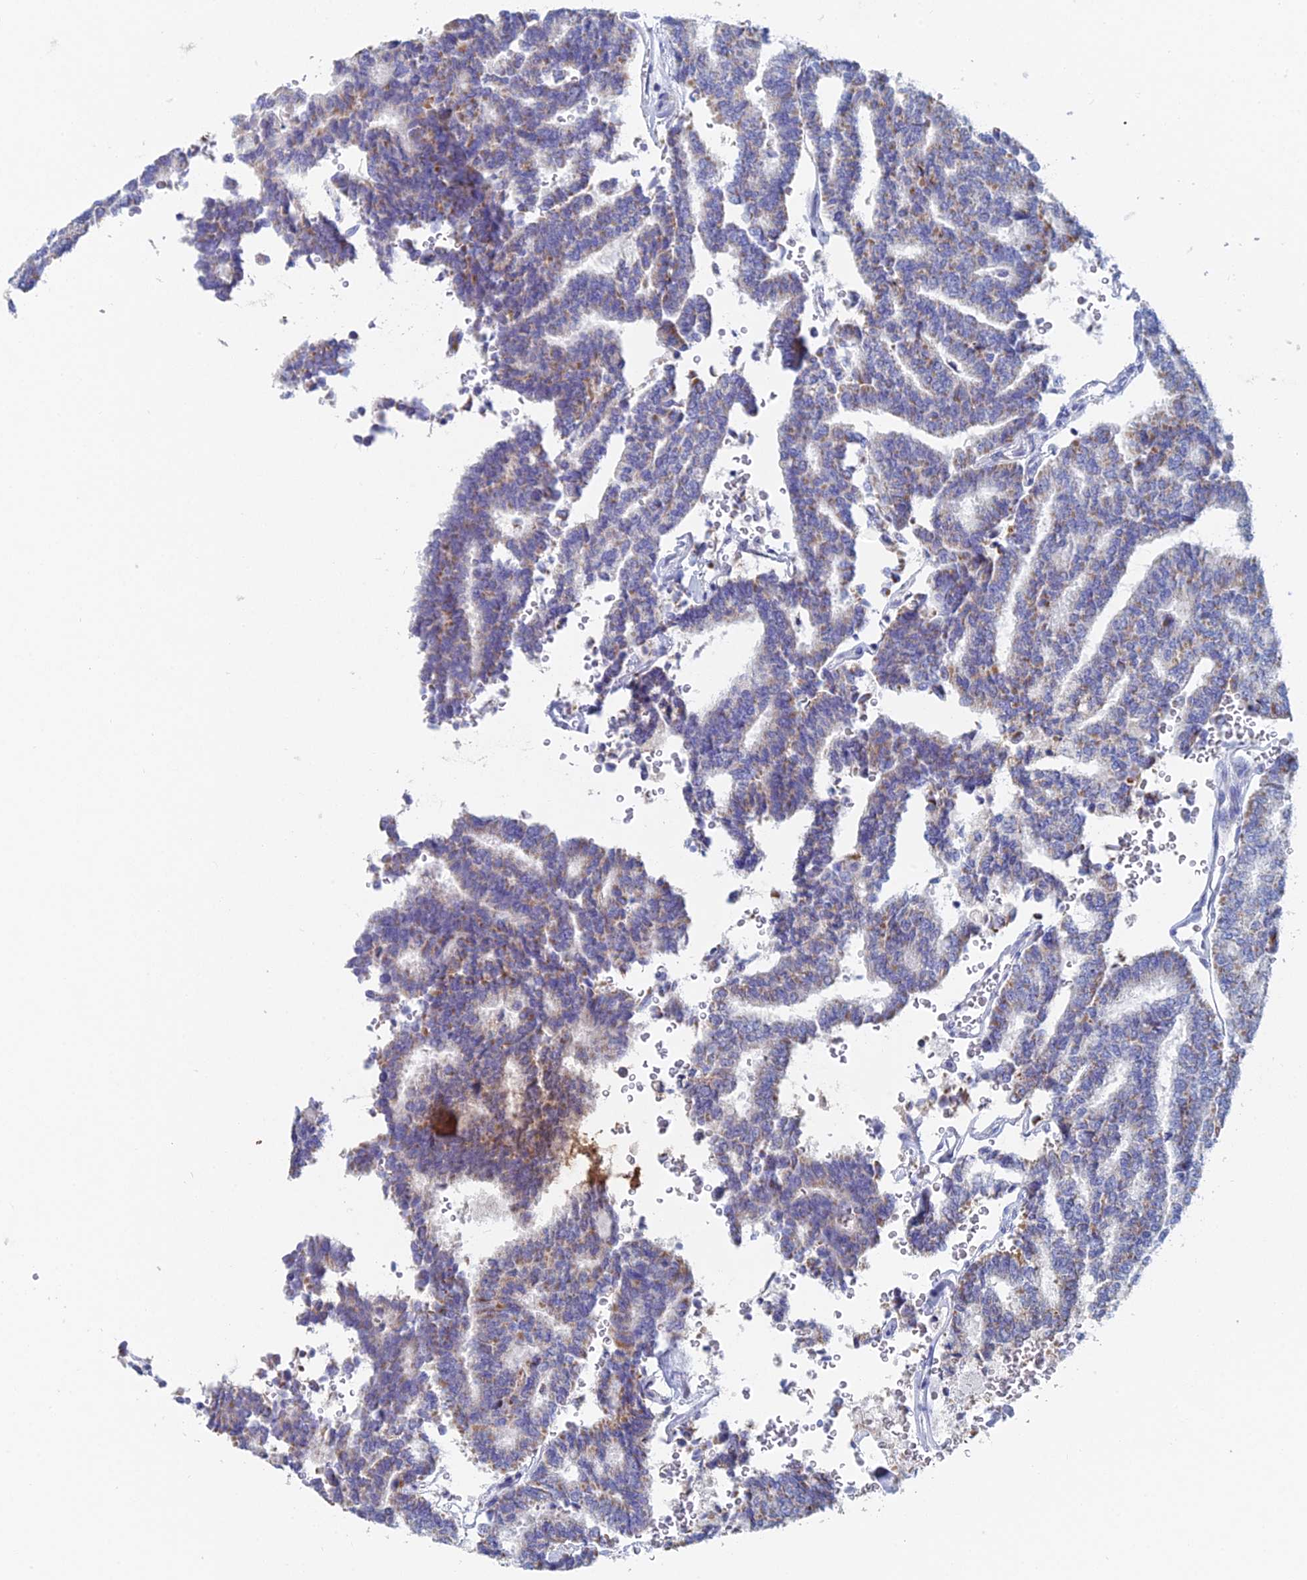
{"staining": {"intensity": "moderate", "quantity": "25%-75%", "location": "cytoplasmic/membranous"}, "tissue": "thyroid cancer", "cell_type": "Tumor cells", "image_type": "cancer", "snomed": [{"axis": "morphology", "description": "Papillary adenocarcinoma, NOS"}, {"axis": "topography", "description": "Thyroid gland"}], "caption": "Protein staining displays moderate cytoplasmic/membranous positivity in approximately 25%-75% of tumor cells in papillary adenocarcinoma (thyroid).", "gene": "ACSM1", "patient": {"sex": "female", "age": 35}}